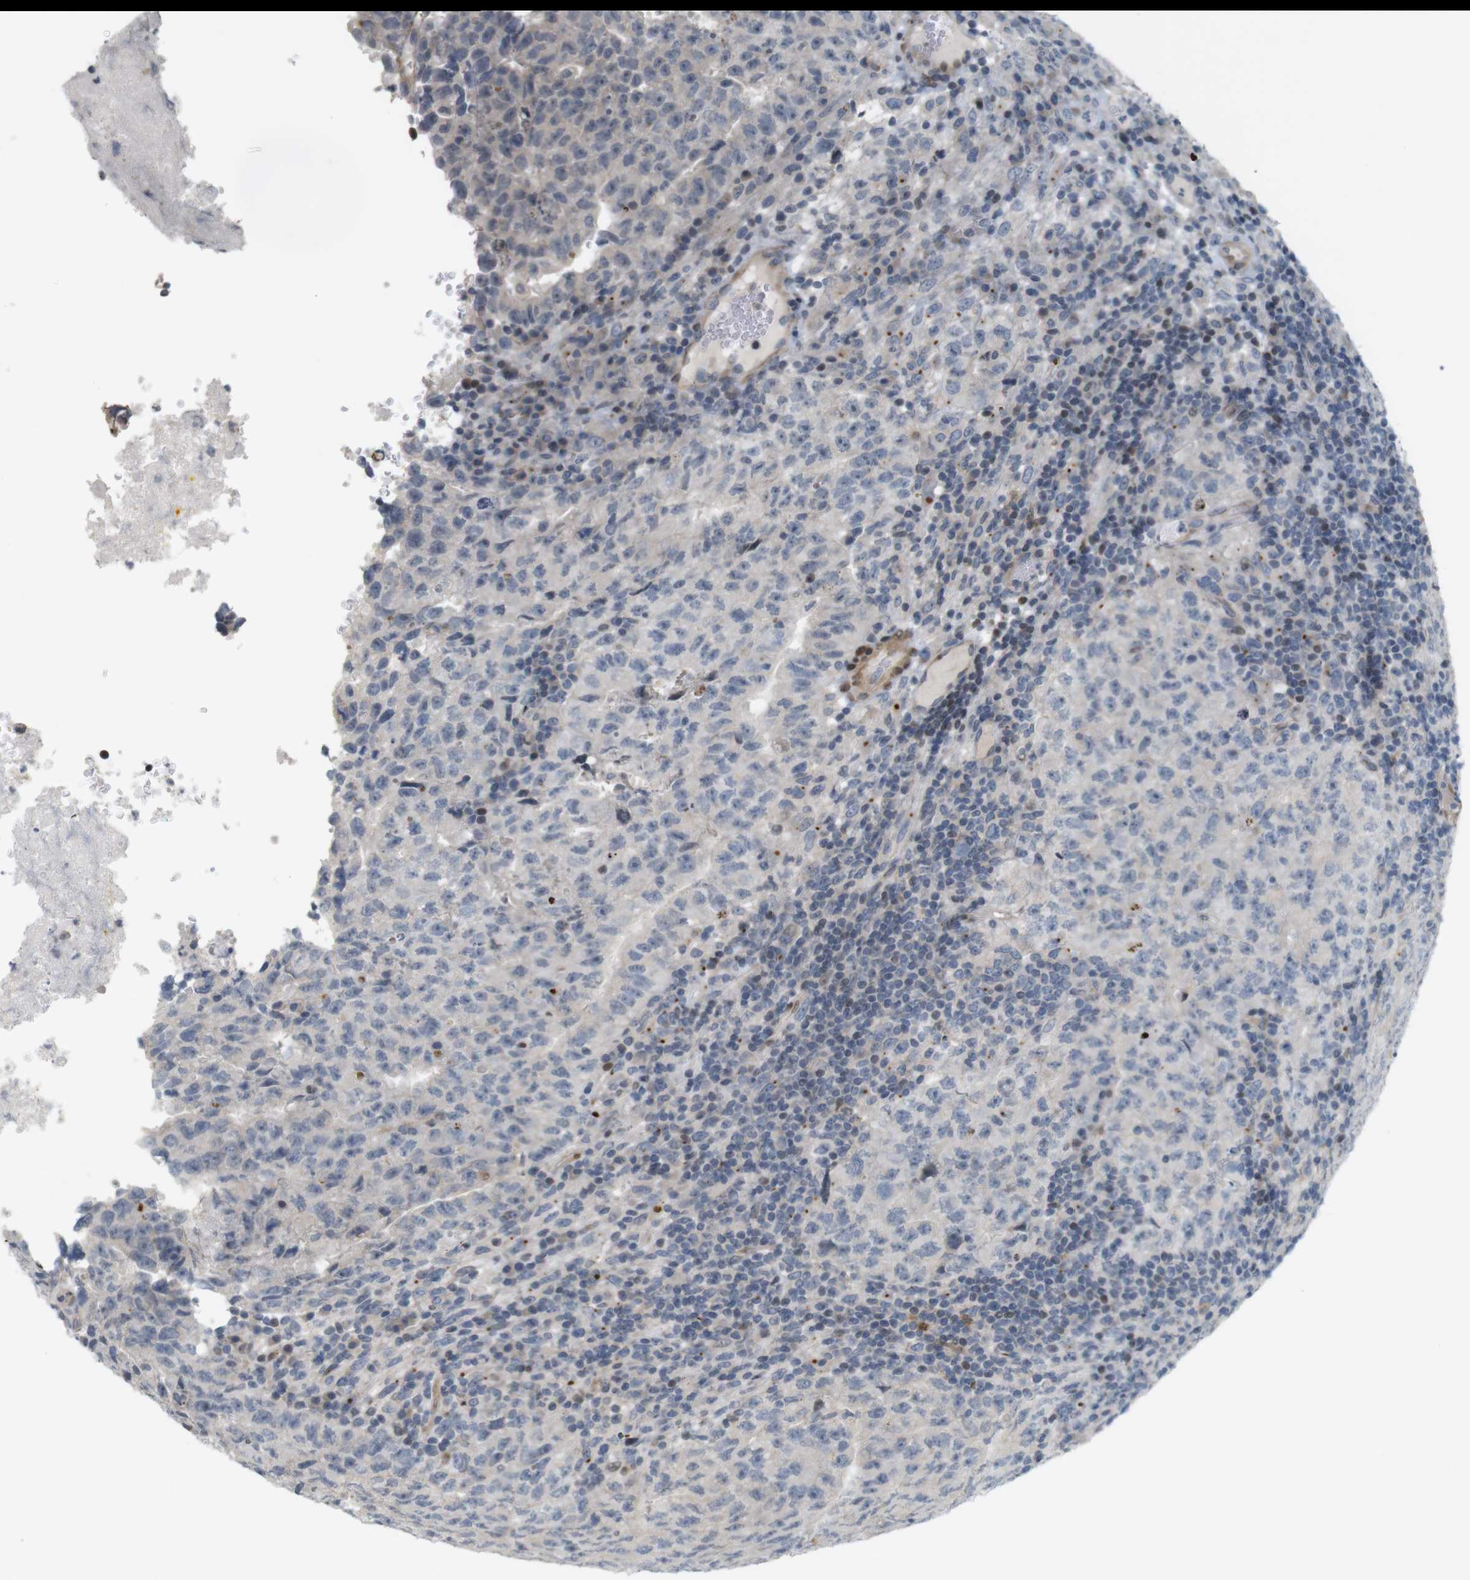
{"staining": {"intensity": "negative", "quantity": "none", "location": "none"}, "tissue": "testis cancer", "cell_type": "Tumor cells", "image_type": "cancer", "snomed": [{"axis": "morphology", "description": "Necrosis, NOS"}, {"axis": "morphology", "description": "Carcinoma, Embryonal, NOS"}, {"axis": "topography", "description": "Testis"}], "caption": "This is a image of immunohistochemistry (IHC) staining of testis cancer (embryonal carcinoma), which shows no positivity in tumor cells.", "gene": "PPP1R14A", "patient": {"sex": "male", "age": 19}}